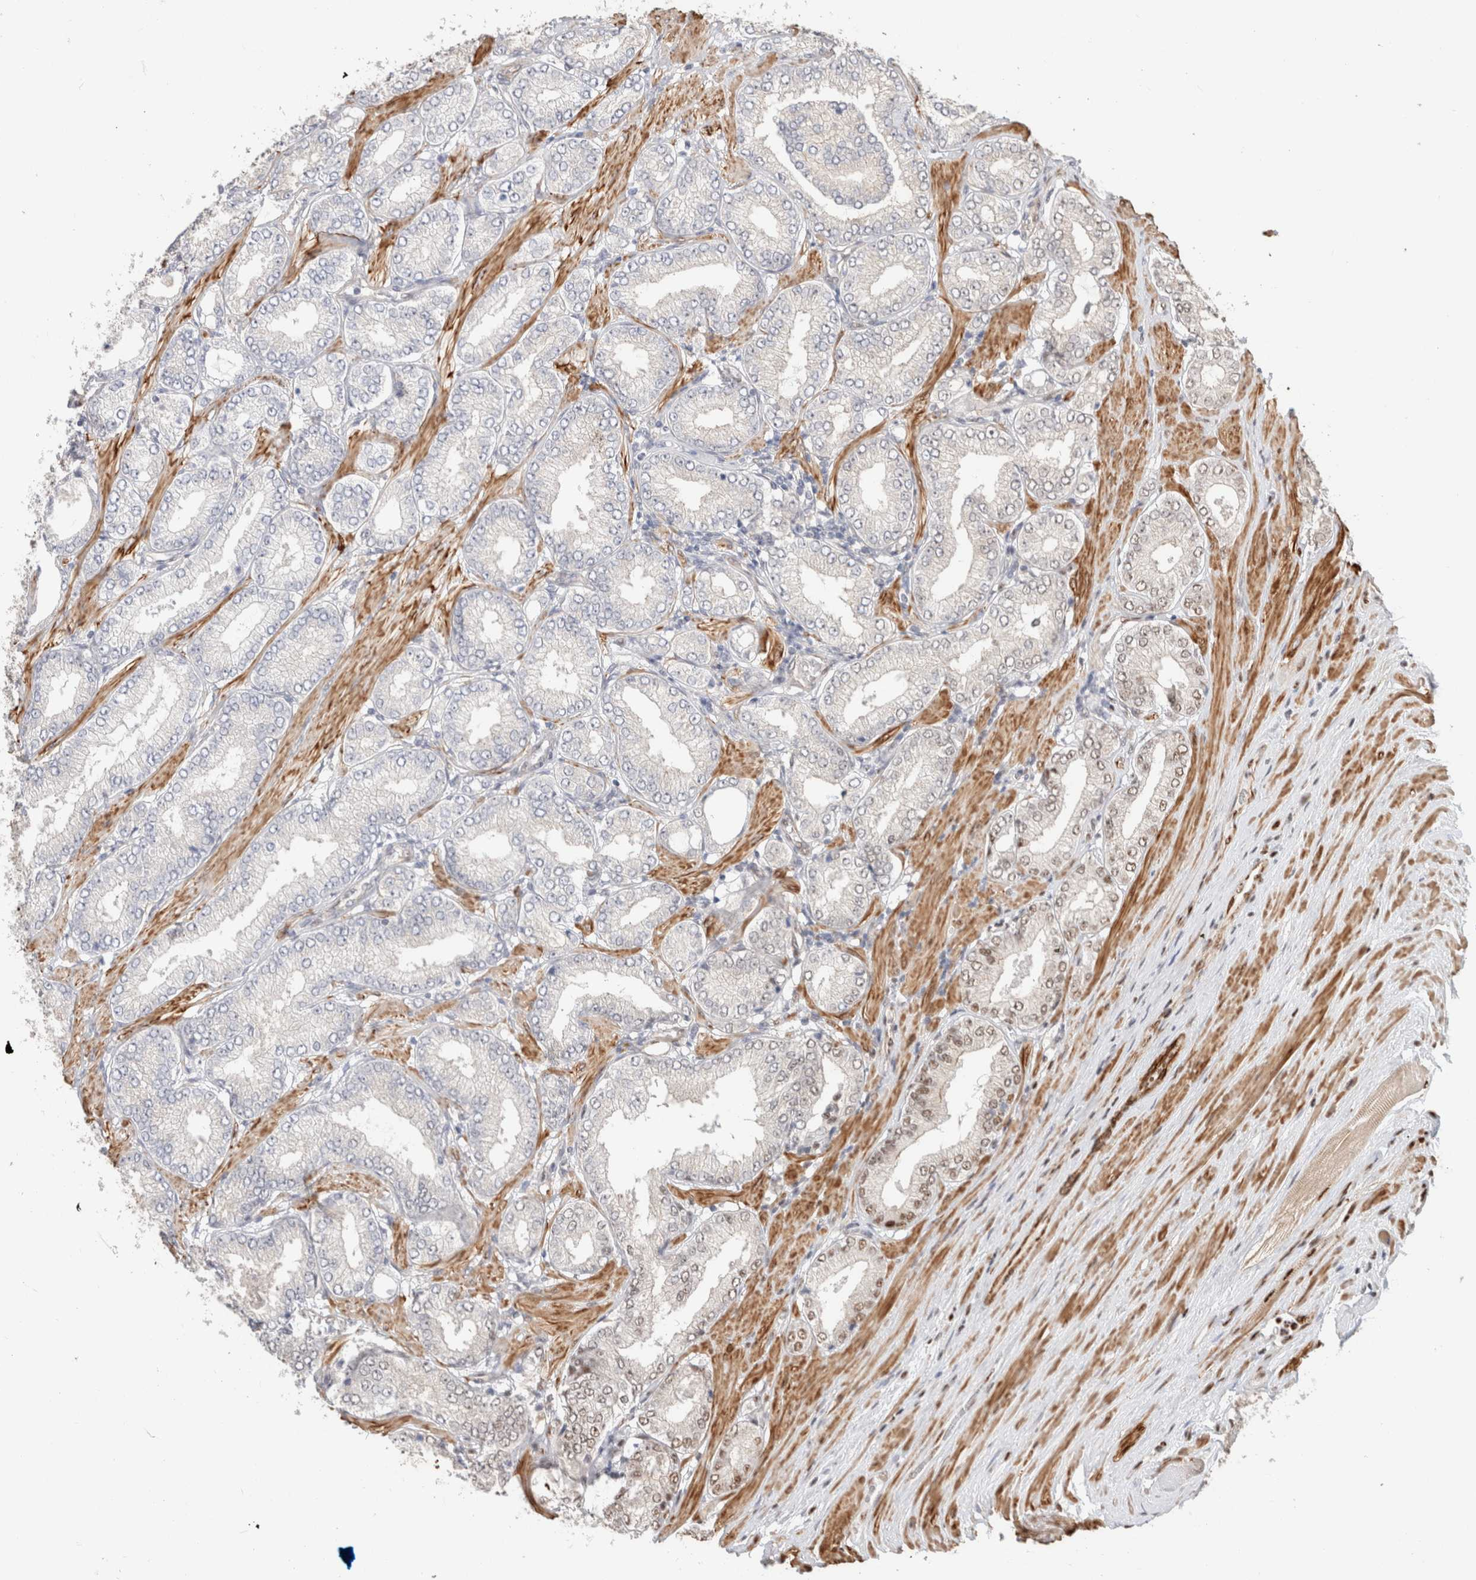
{"staining": {"intensity": "weak", "quantity": "<25%", "location": "nuclear"}, "tissue": "prostate cancer", "cell_type": "Tumor cells", "image_type": "cancer", "snomed": [{"axis": "morphology", "description": "Adenocarcinoma, Low grade"}, {"axis": "topography", "description": "Prostate"}], "caption": "Prostate adenocarcinoma (low-grade) stained for a protein using immunohistochemistry exhibits no positivity tumor cells.", "gene": "ID3", "patient": {"sex": "male", "age": 62}}